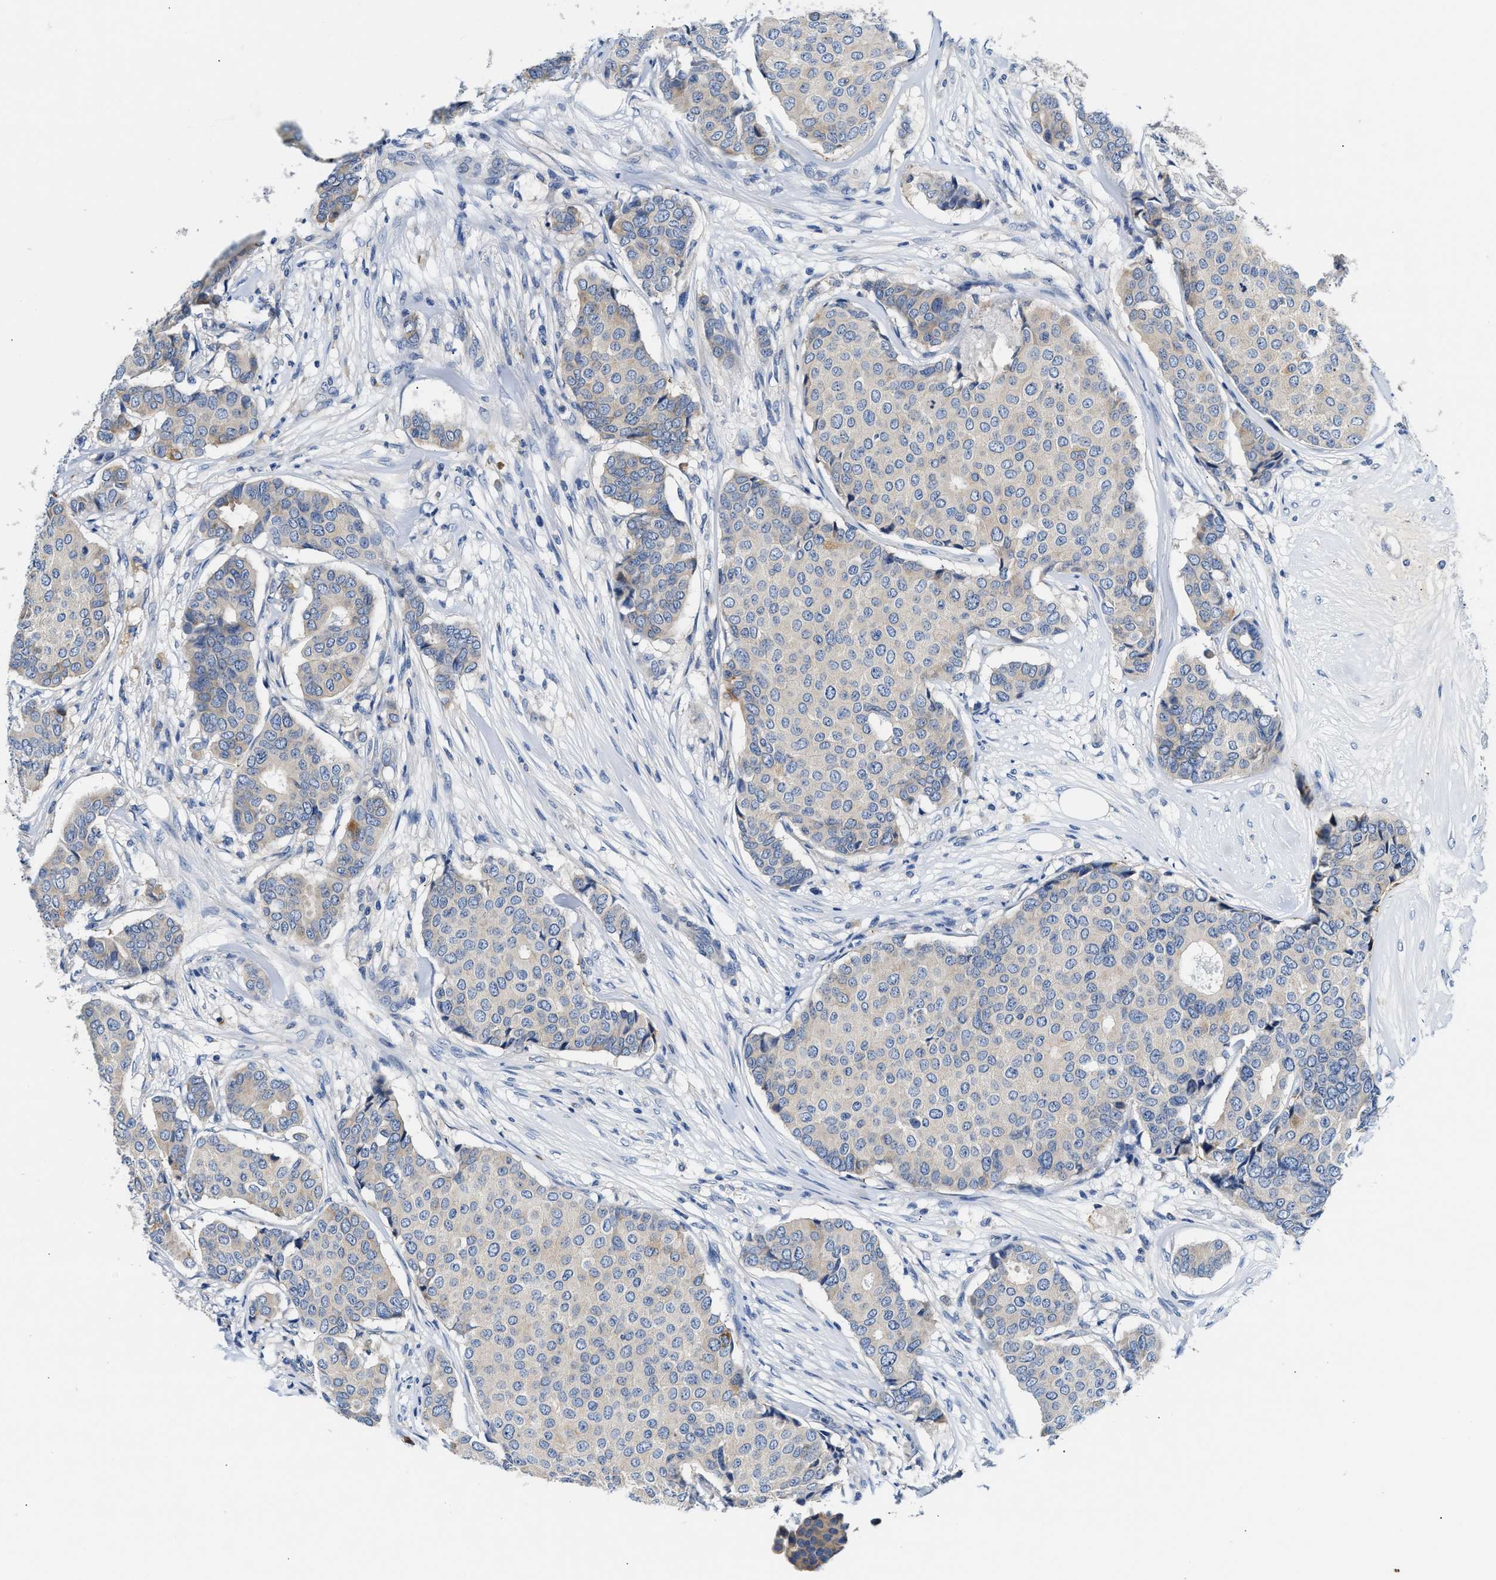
{"staining": {"intensity": "negative", "quantity": "none", "location": "none"}, "tissue": "breast cancer", "cell_type": "Tumor cells", "image_type": "cancer", "snomed": [{"axis": "morphology", "description": "Duct carcinoma"}, {"axis": "topography", "description": "Breast"}], "caption": "Immunohistochemistry histopathology image of neoplastic tissue: human breast infiltrating ductal carcinoma stained with DAB demonstrates no significant protein positivity in tumor cells. The staining was performed using DAB (3,3'-diaminobenzidine) to visualize the protein expression in brown, while the nuclei were stained in blue with hematoxylin (Magnification: 20x).", "gene": "TUT7", "patient": {"sex": "female", "age": 75}}